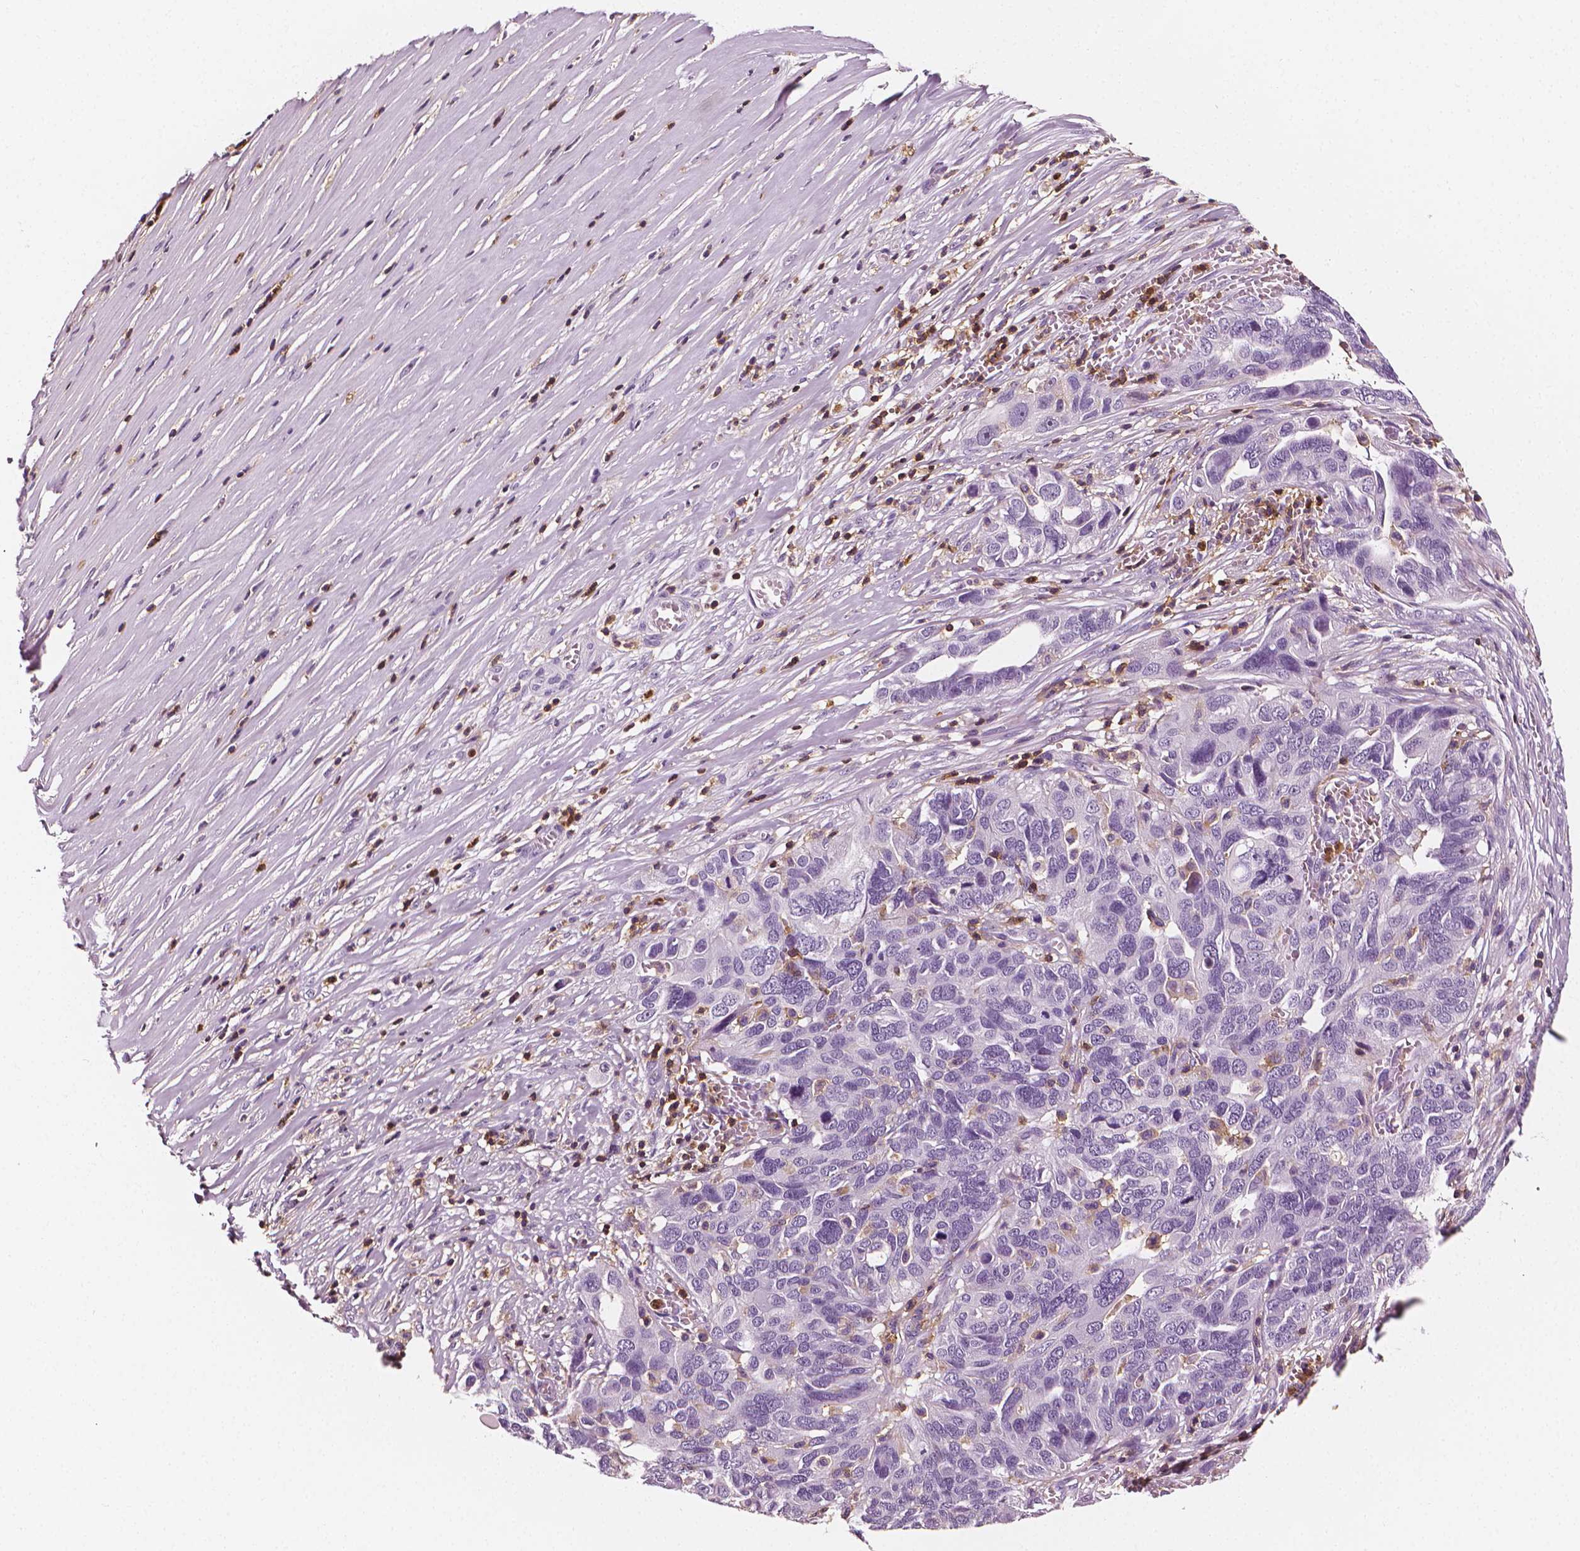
{"staining": {"intensity": "negative", "quantity": "none", "location": "none"}, "tissue": "ovarian cancer", "cell_type": "Tumor cells", "image_type": "cancer", "snomed": [{"axis": "morphology", "description": "Carcinoma, endometroid"}, {"axis": "topography", "description": "Soft tissue"}, {"axis": "topography", "description": "Ovary"}], "caption": "Immunohistochemical staining of human ovarian endometroid carcinoma shows no significant positivity in tumor cells.", "gene": "PTPRC", "patient": {"sex": "female", "age": 52}}